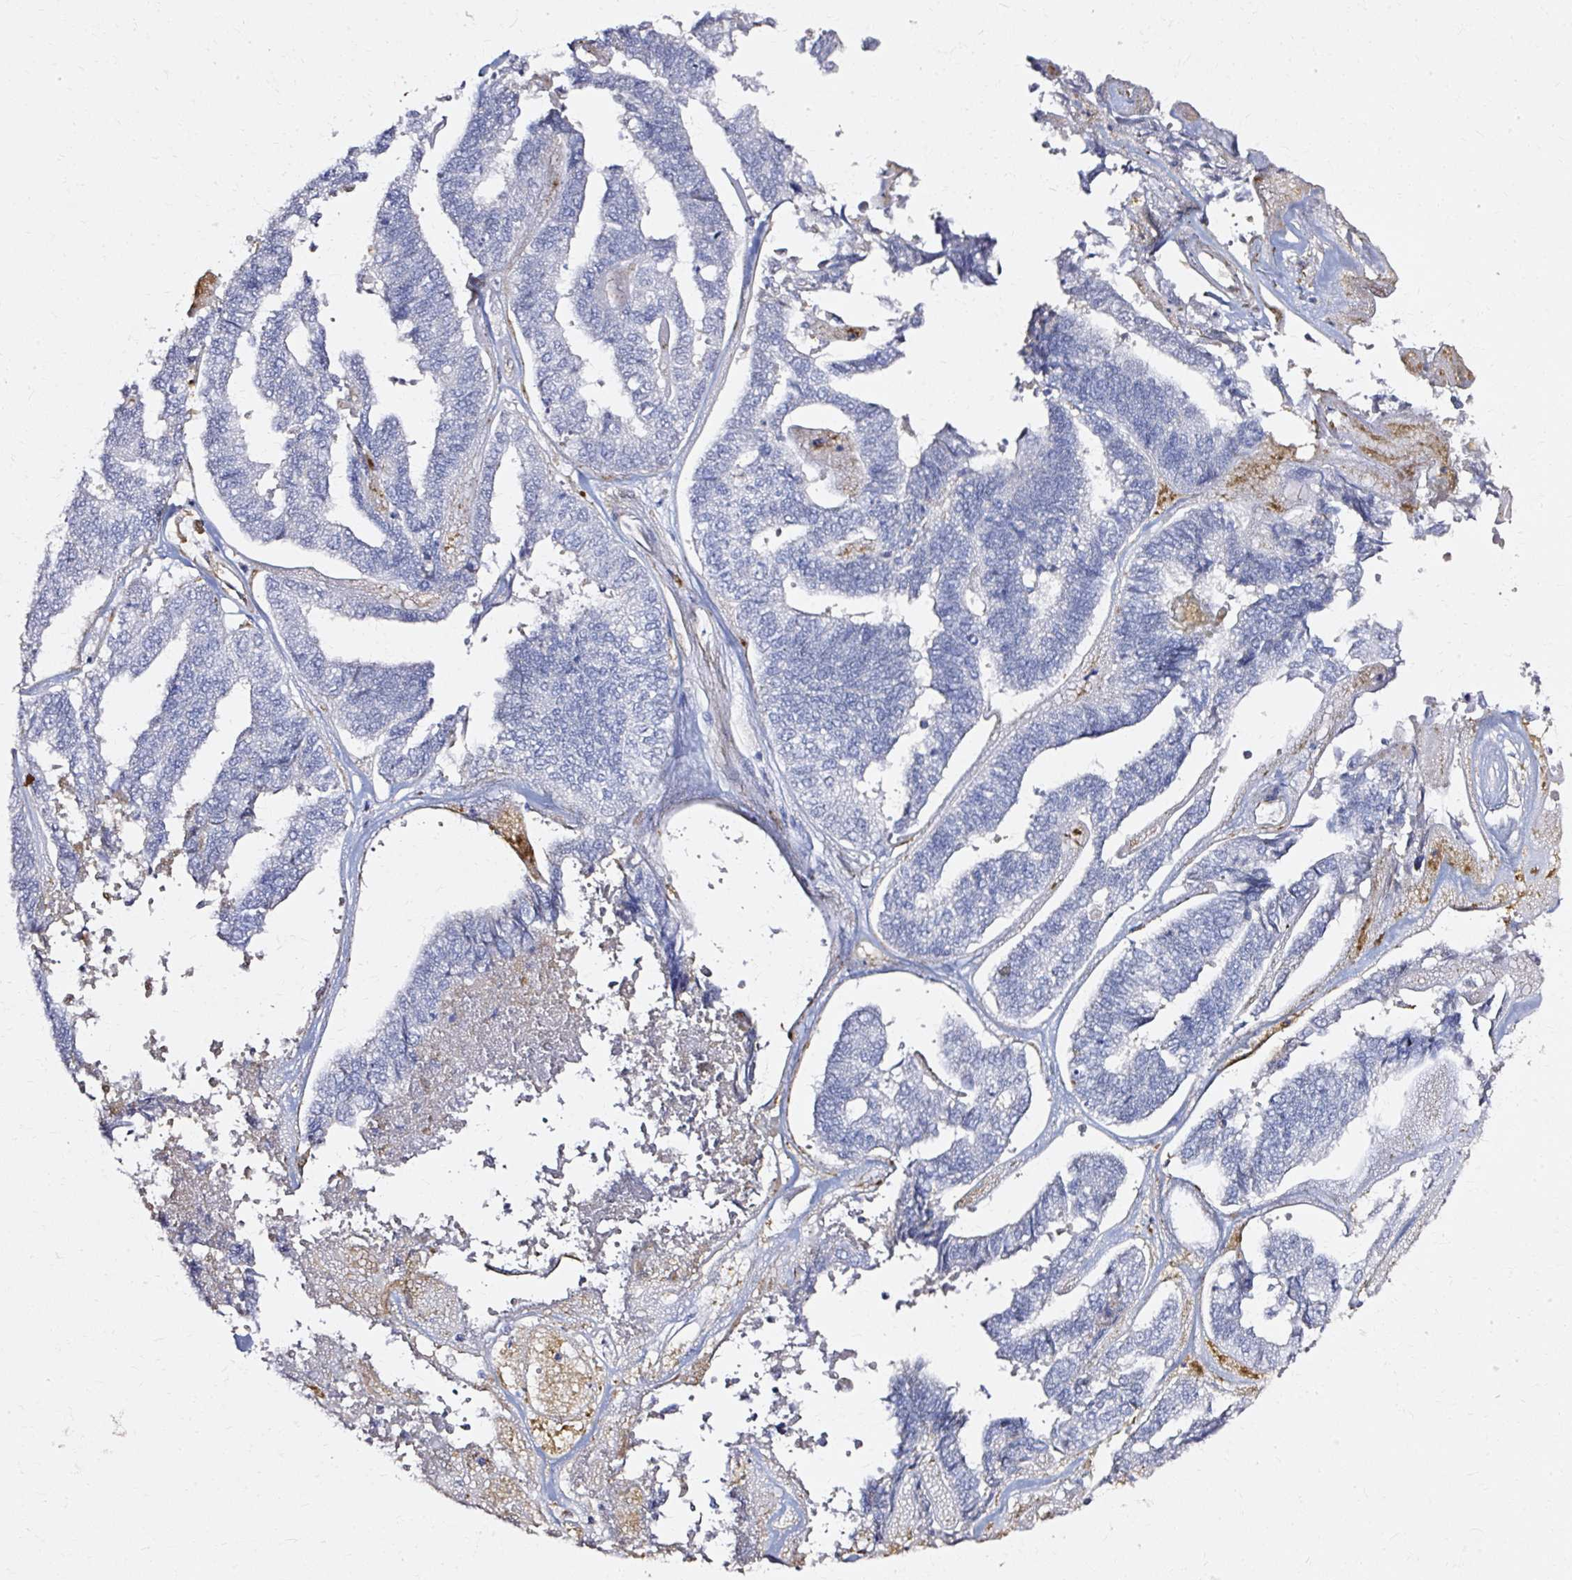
{"staining": {"intensity": "negative", "quantity": "none", "location": "none"}, "tissue": "endometrial cancer", "cell_type": "Tumor cells", "image_type": "cancer", "snomed": [{"axis": "morphology", "description": "Adenocarcinoma, NOS"}, {"axis": "topography", "description": "Endometrium"}], "caption": "An immunohistochemistry (IHC) micrograph of adenocarcinoma (endometrial) is shown. There is no staining in tumor cells of adenocarcinoma (endometrial).", "gene": "CNN3", "patient": {"sex": "female", "age": 73}}